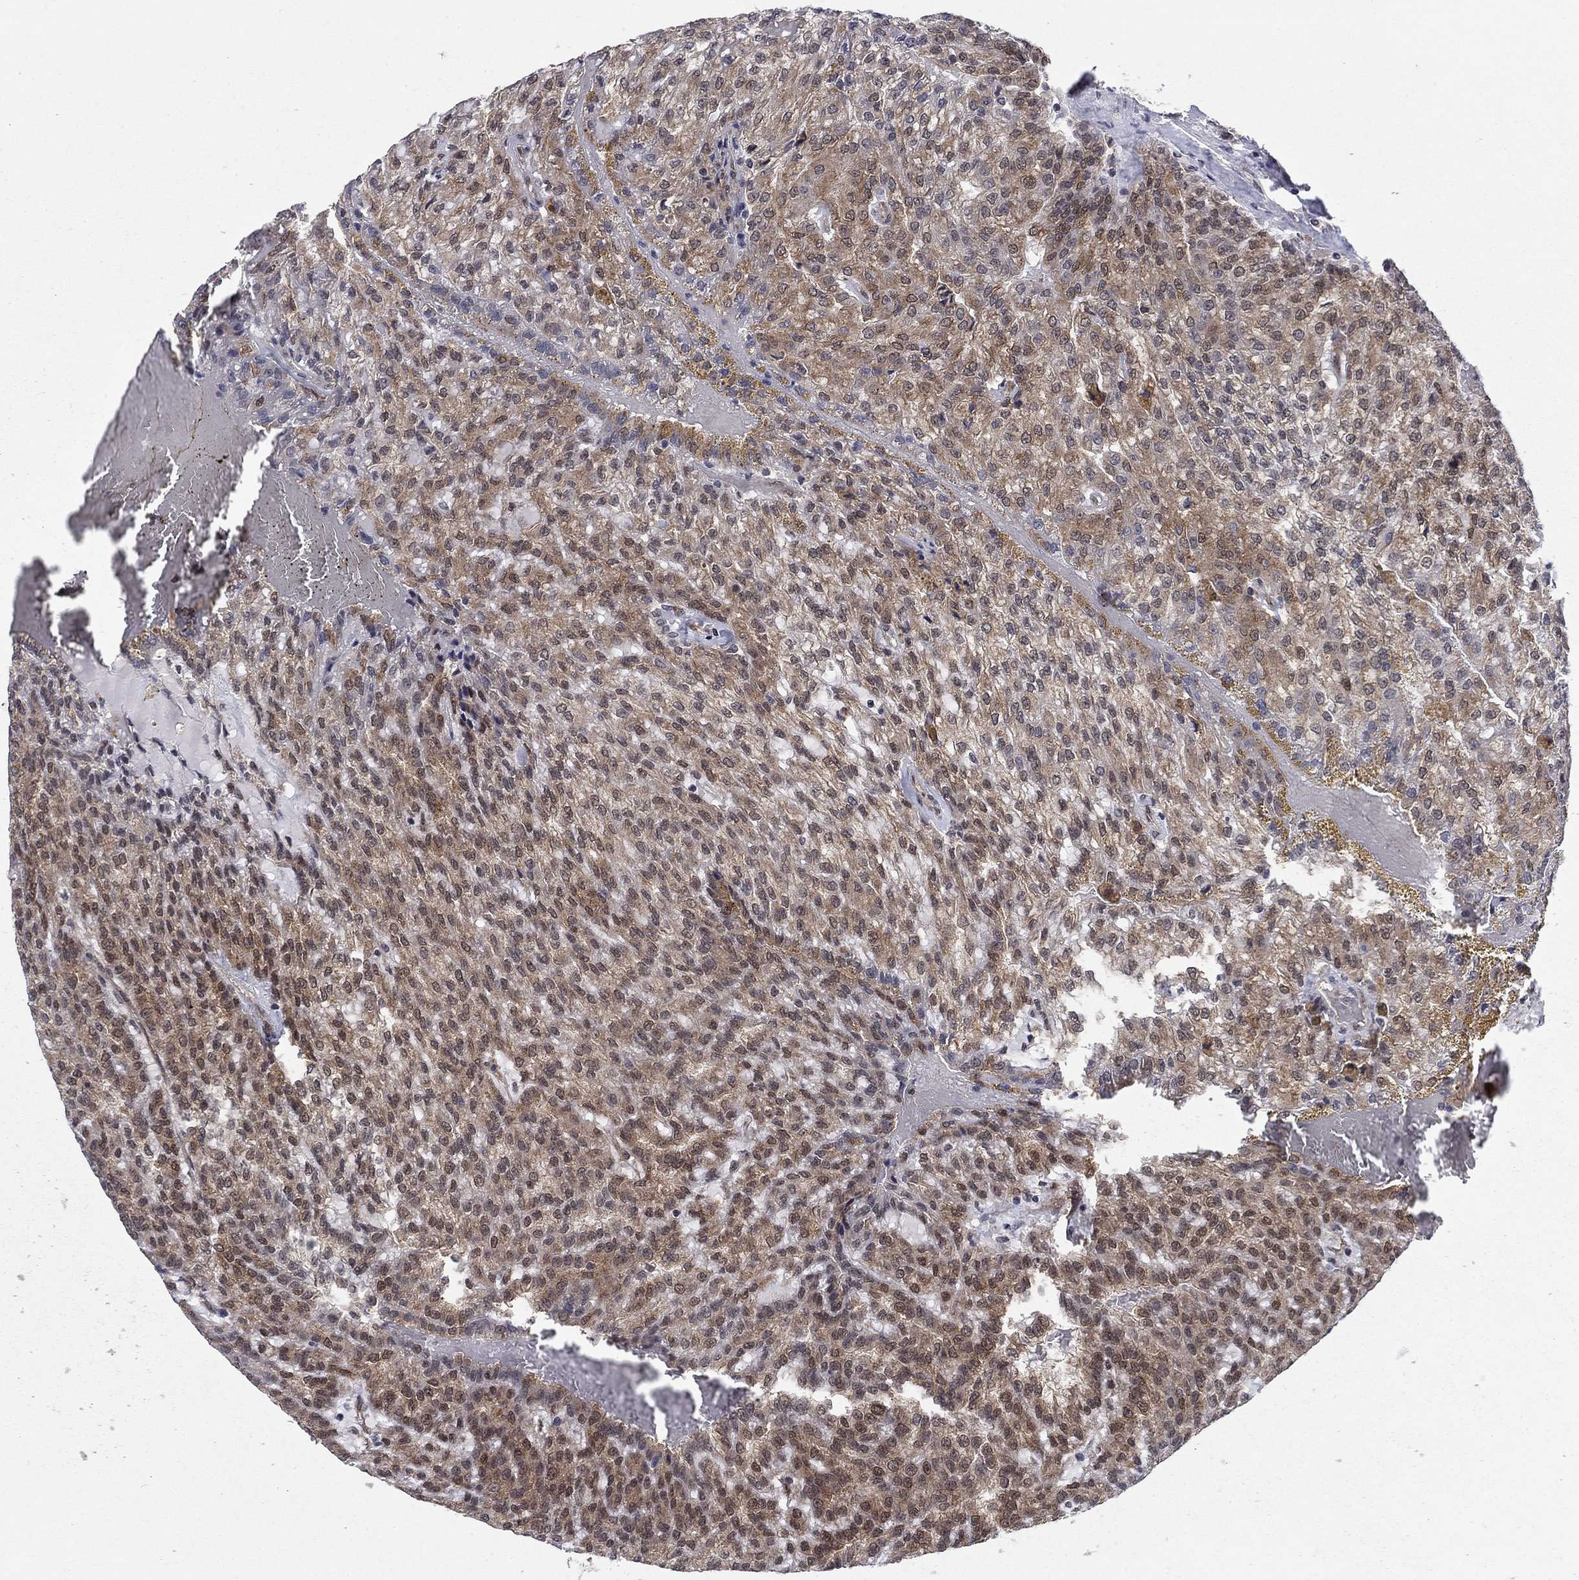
{"staining": {"intensity": "moderate", "quantity": "25%-75%", "location": "cytoplasmic/membranous"}, "tissue": "renal cancer", "cell_type": "Tumor cells", "image_type": "cancer", "snomed": [{"axis": "morphology", "description": "Adenocarcinoma, NOS"}, {"axis": "topography", "description": "Kidney"}], "caption": "Human renal adenocarcinoma stained with a brown dye demonstrates moderate cytoplasmic/membranous positive expression in approximately 25%-75% of tumor cells.", "gene": "DNAJA1", "patient": {"sex": "male", "age": 63}}